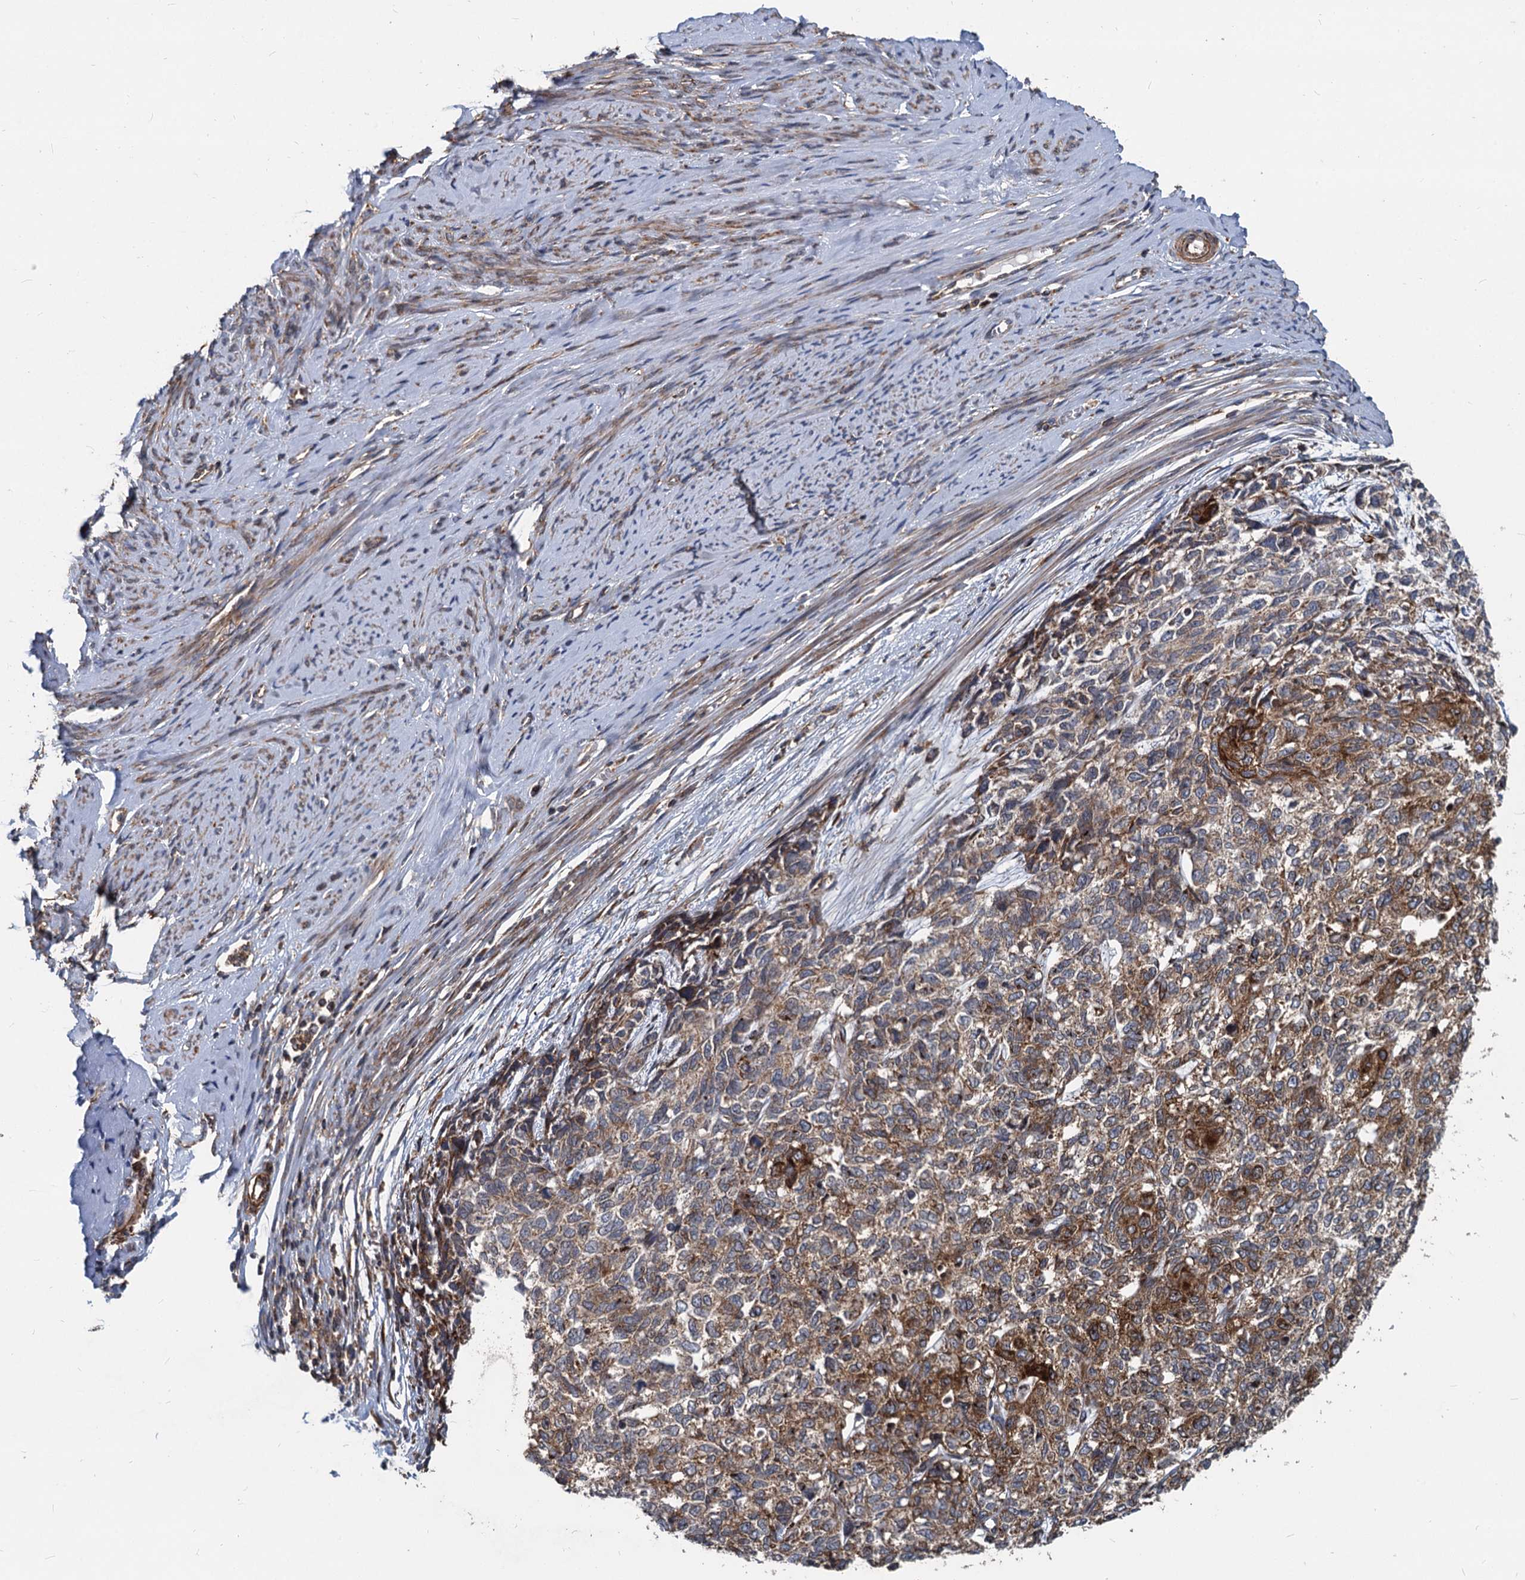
{"staining": {"intensity": "moderate", "quantity": "25%-75%", "location": "cytoplasmic/membranous"}, "tissue": "cervical cancer", "cell_type": "Tumor cells", "image_type": "cancer", "snomed": [{"axis": "morphology", "description": "Squamous cell carcinoma, NOS"}, {"axis": "topography", "description": "Cervix"}], "caption": "Tumor cells exhibit medium levels of moderate cytoplasmic/membranous staining in approximately 25%-75% of cells in cervical cancer. (brown staining indicates protein expression, while blue staining denotes nuclei).", "gene": "STIM1", "patient": {"sex": "female", "age": 63}}